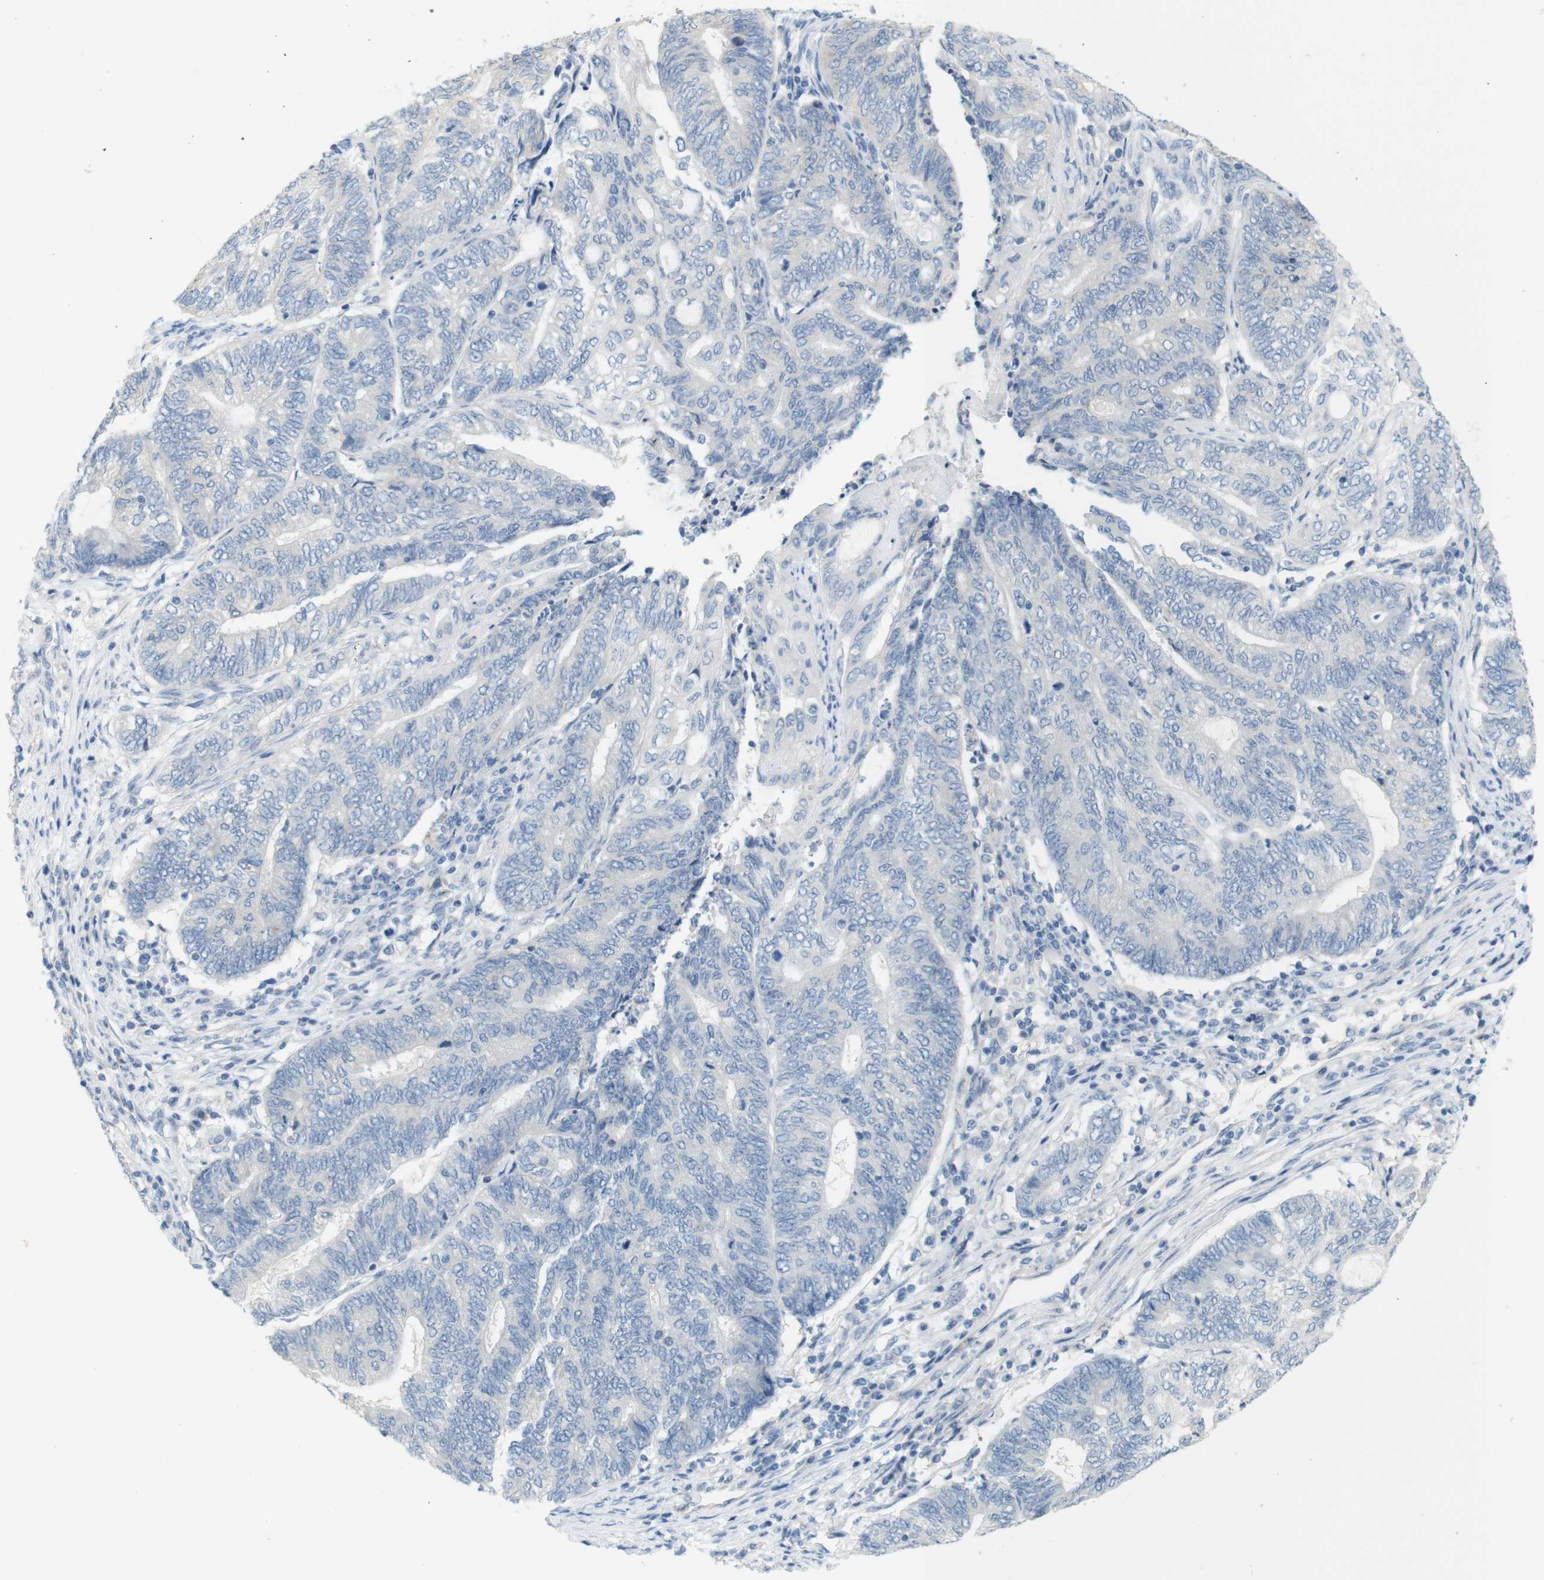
{"staining": {"intensity": "negative", "quantity": "none", "location": "none"}, "tissue": "endometrial cancer", "cell_type": "Tumor cells", "image_type": "cancer", "snomed": [{"axis": "morphology", "description": "Adenocarcinoma, NOS"}, {"axis": "topography", "description": "Uterus"}, {"axis": "topography", "description": "Endometrium"}], "caption": "Immunohistochemical staining of human endometrial cancer (adenocarcinoma) reveals no significant positivity in tumor cells.", "gene": "LRRK2", "patient": {"sex": "female", "age": 70}}